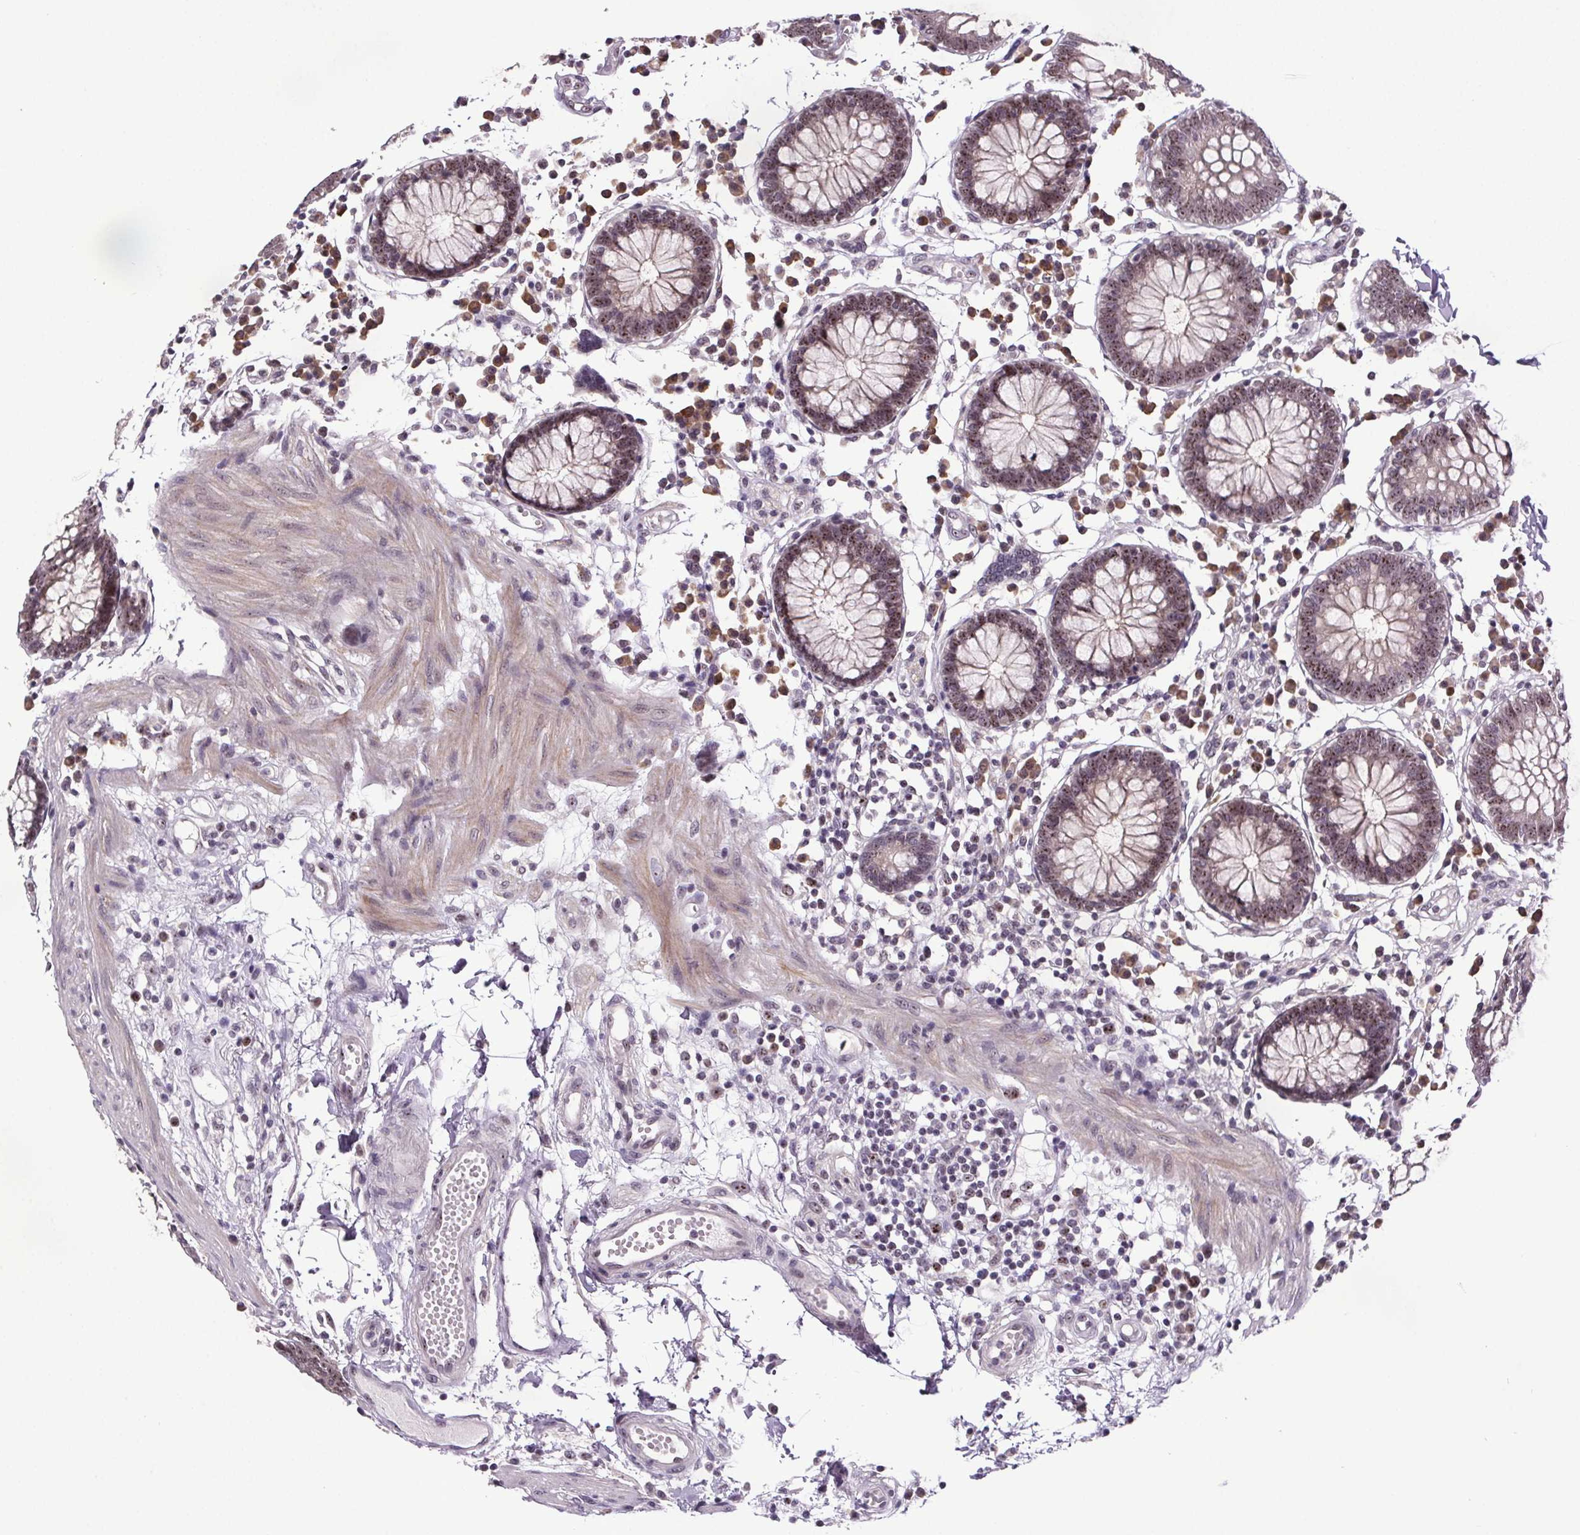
{"staining": {"intensity": "weak", "quantity": "25%-75%", "location": "nuclear"}, "tissue": "colon", "cell_type": "Endothelial cells", "image_type": "normal", "snomed": [{"axis": "morphology", "description": "Normal tissue, NOS"}, {"axis": "morphology", "description": "Adenocarcinoma, NOS"}, {"axis": "topography", "description": "Colon"}], "caption": "Endothelial cells exhibit low levels of weak nuclear positivity in about 25%-75% of cells in benign colon.", "gene": "ATMIN", "patient": {"sex": "male", "age": 83}}